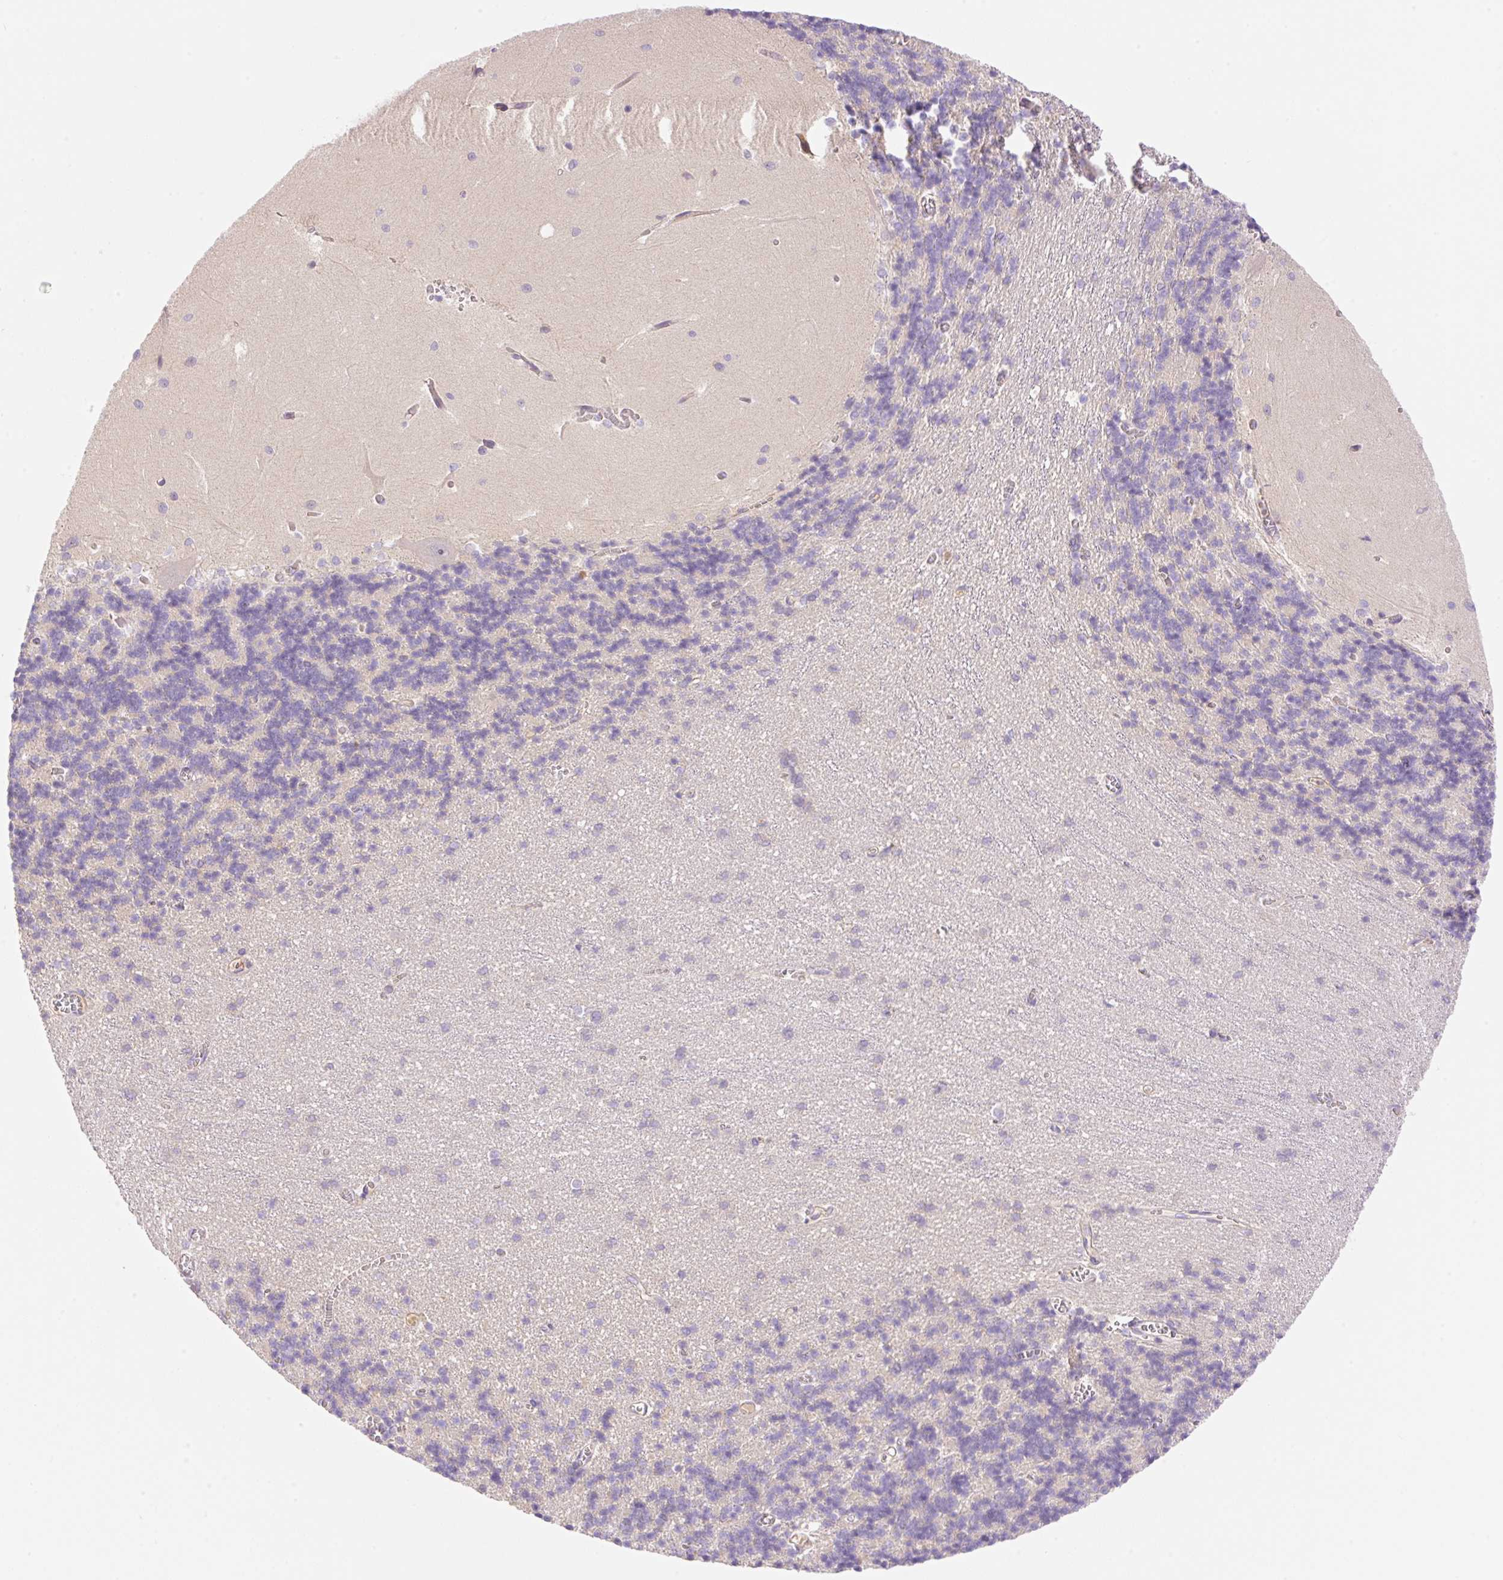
{"staining": {"intensity": "negative", "quantity": "none", "location": "none"}, "tissue": "cerebellum", "cell_type": "Cells in granular layer", "image_type": "normal", "snomed": [{"axis": "morphology", "description": "Normal tissue, NOS"}, {"axis": "topography", "description": "Cerebellum"}], "caption": "Immunohistochemistry (IHC) histopathology image of benign cerebellum: human cerebellum stained with DAB displays no significant protein expression in cells in granular layer.", "gene": "DENND5A", "patient": {"sex": "male", "age": 37}}